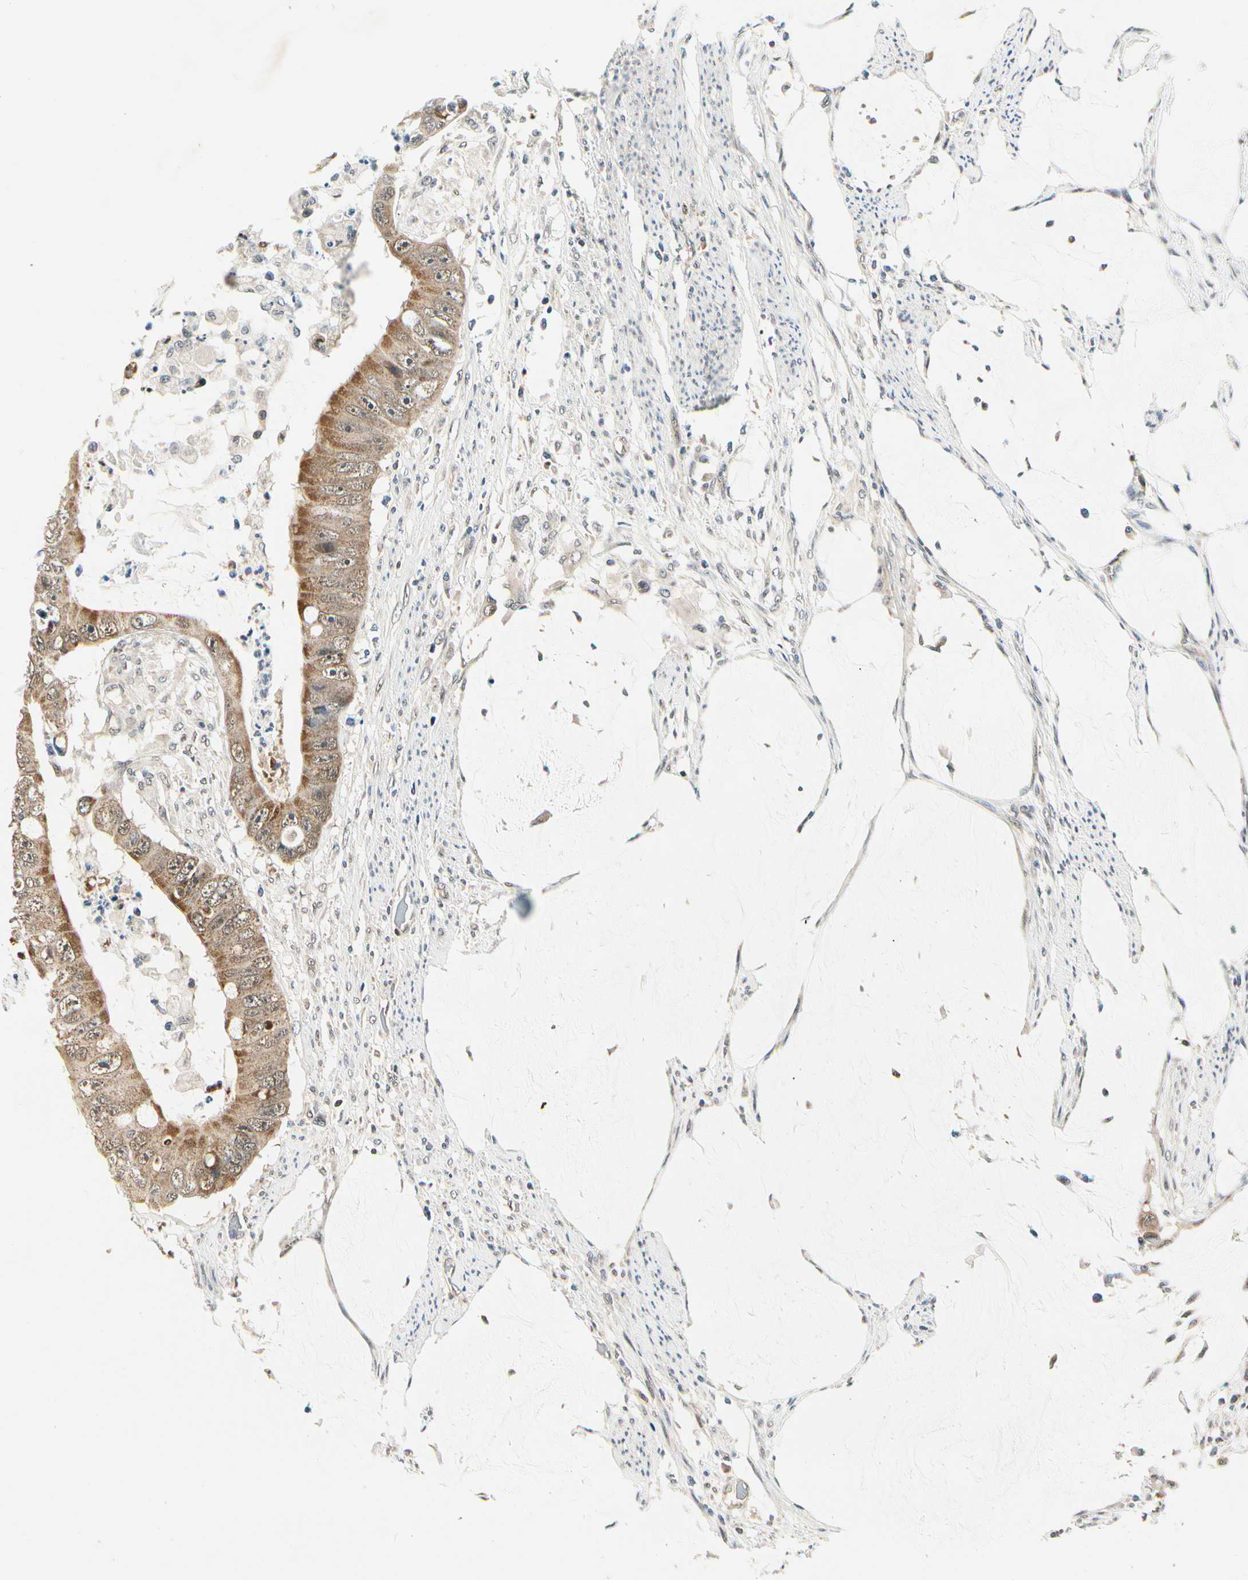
{"staining": {"intensity": "moderate", "quantity": ">75%", "location": "cytoplasmic/membranous"}, "tissue": "colorectal cancer", "cell_type": "Tumor cells", "image_type": "cancer", "snomed": [{"axis": "morphology", "description": "Adenocarcinoma, NOS"}, {"axis": "topography", "description": "Rectum"}], "caption": "Brown immunohistochemical staining in human colorectal cancer reveals moderate cytoplasmic/membranous expression in approximately >75% of tumor cells. (Stains: DAB in brown, nuclei in blue, Microscopy: brightfield microscopy at high magnification).", "gene": "PDK2", "patient": {"sex": "female", "age": 77}}